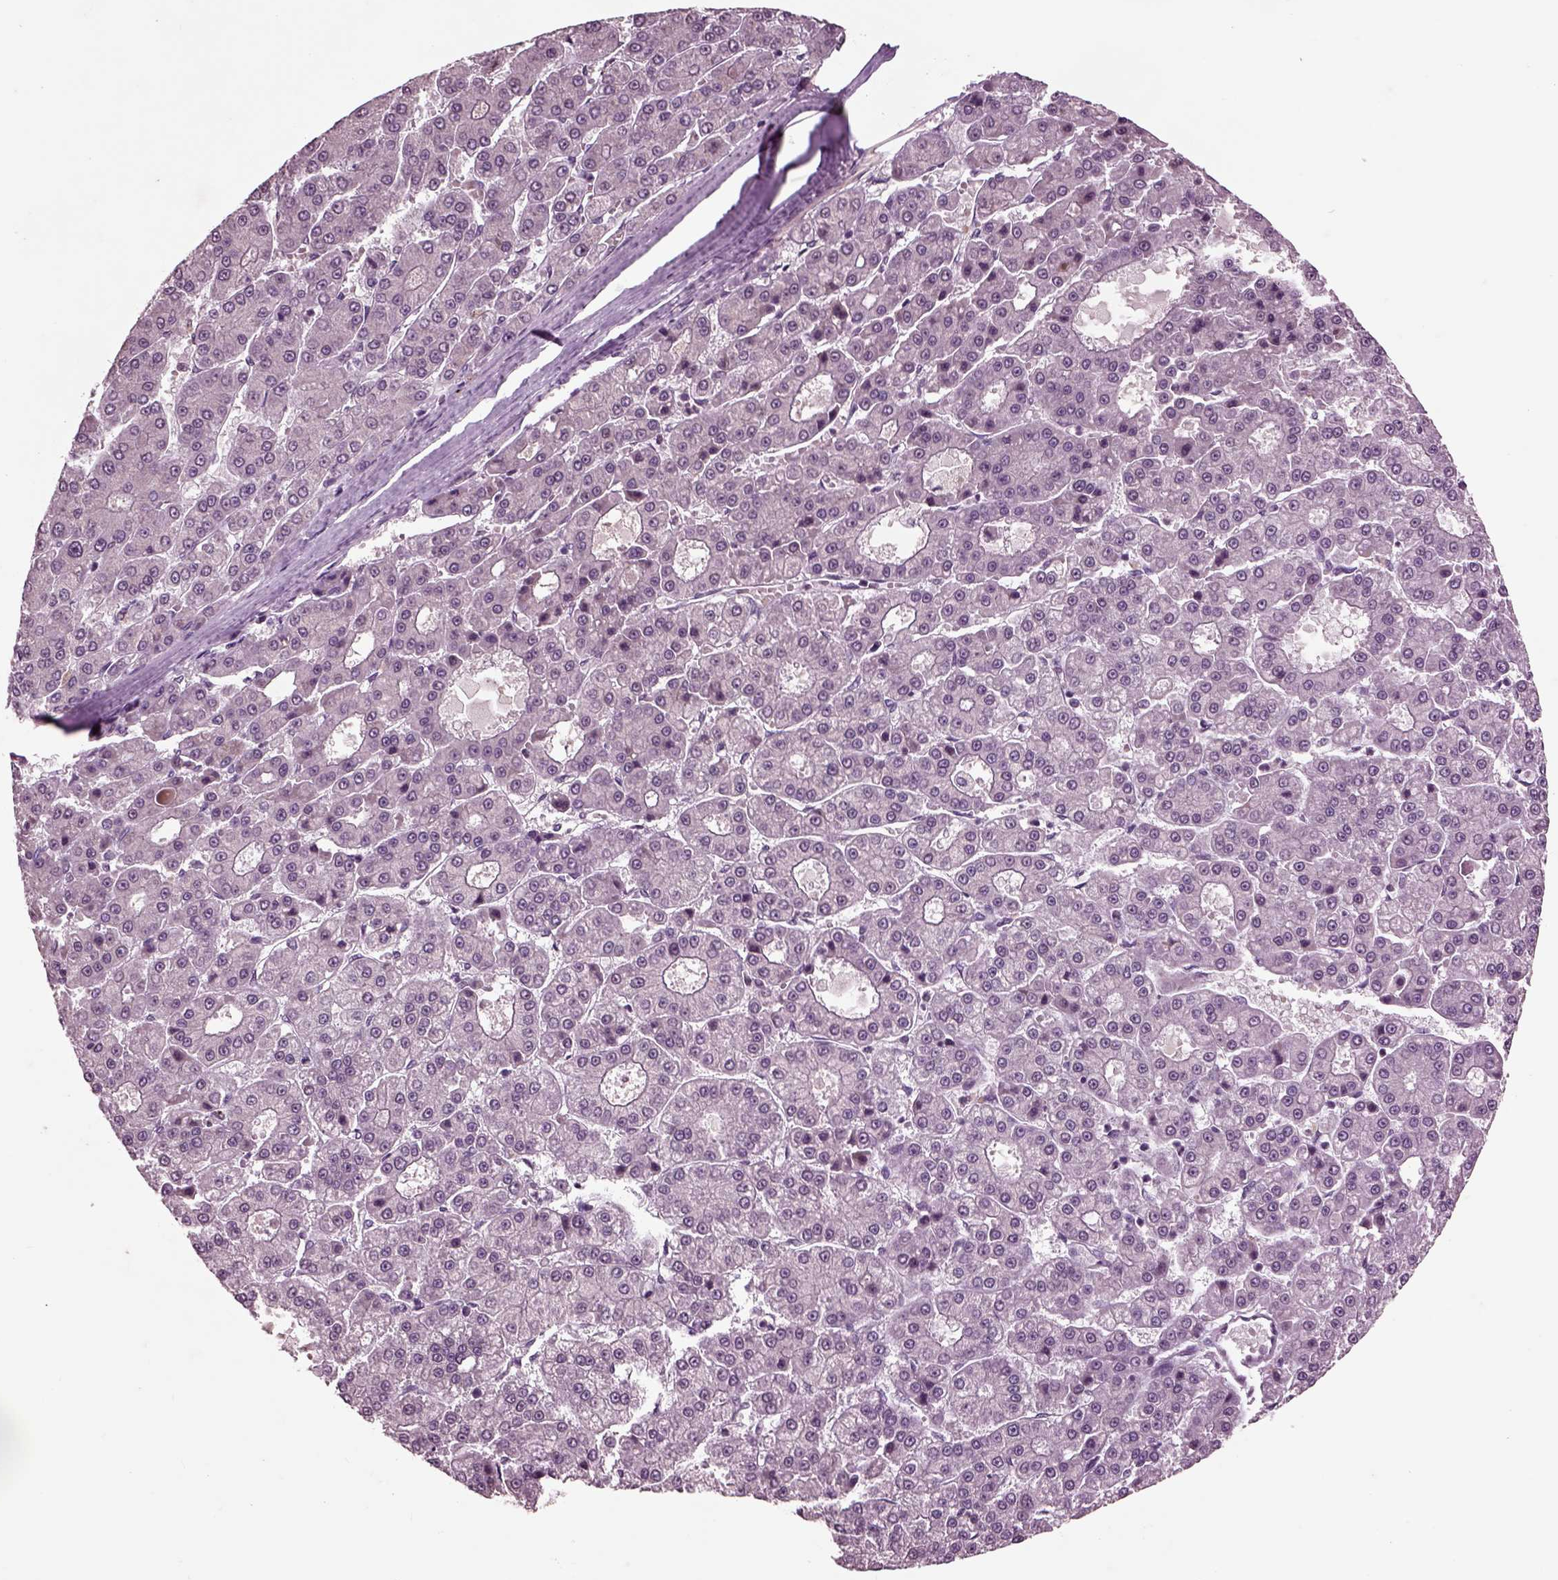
{"staining": {"intensity": "negative", "quantity": "none", "location": "none"}, "tissue": "liver cancer", "cell_type": "Tumor cells", "image_type": "cancer", "snomed": [{"axis": "morphology", "description": "Carcinoma, Hepatocellular, NOS"}, {"axis": "topography", "description": "Liver"}], "caption": "Immunohistochemical staining of human hepatocellular carcinoma (liver) reveals no significant staining in tumor cells.", "gene": "CHGB", "patient": {"sex": "male", "age": 70}}